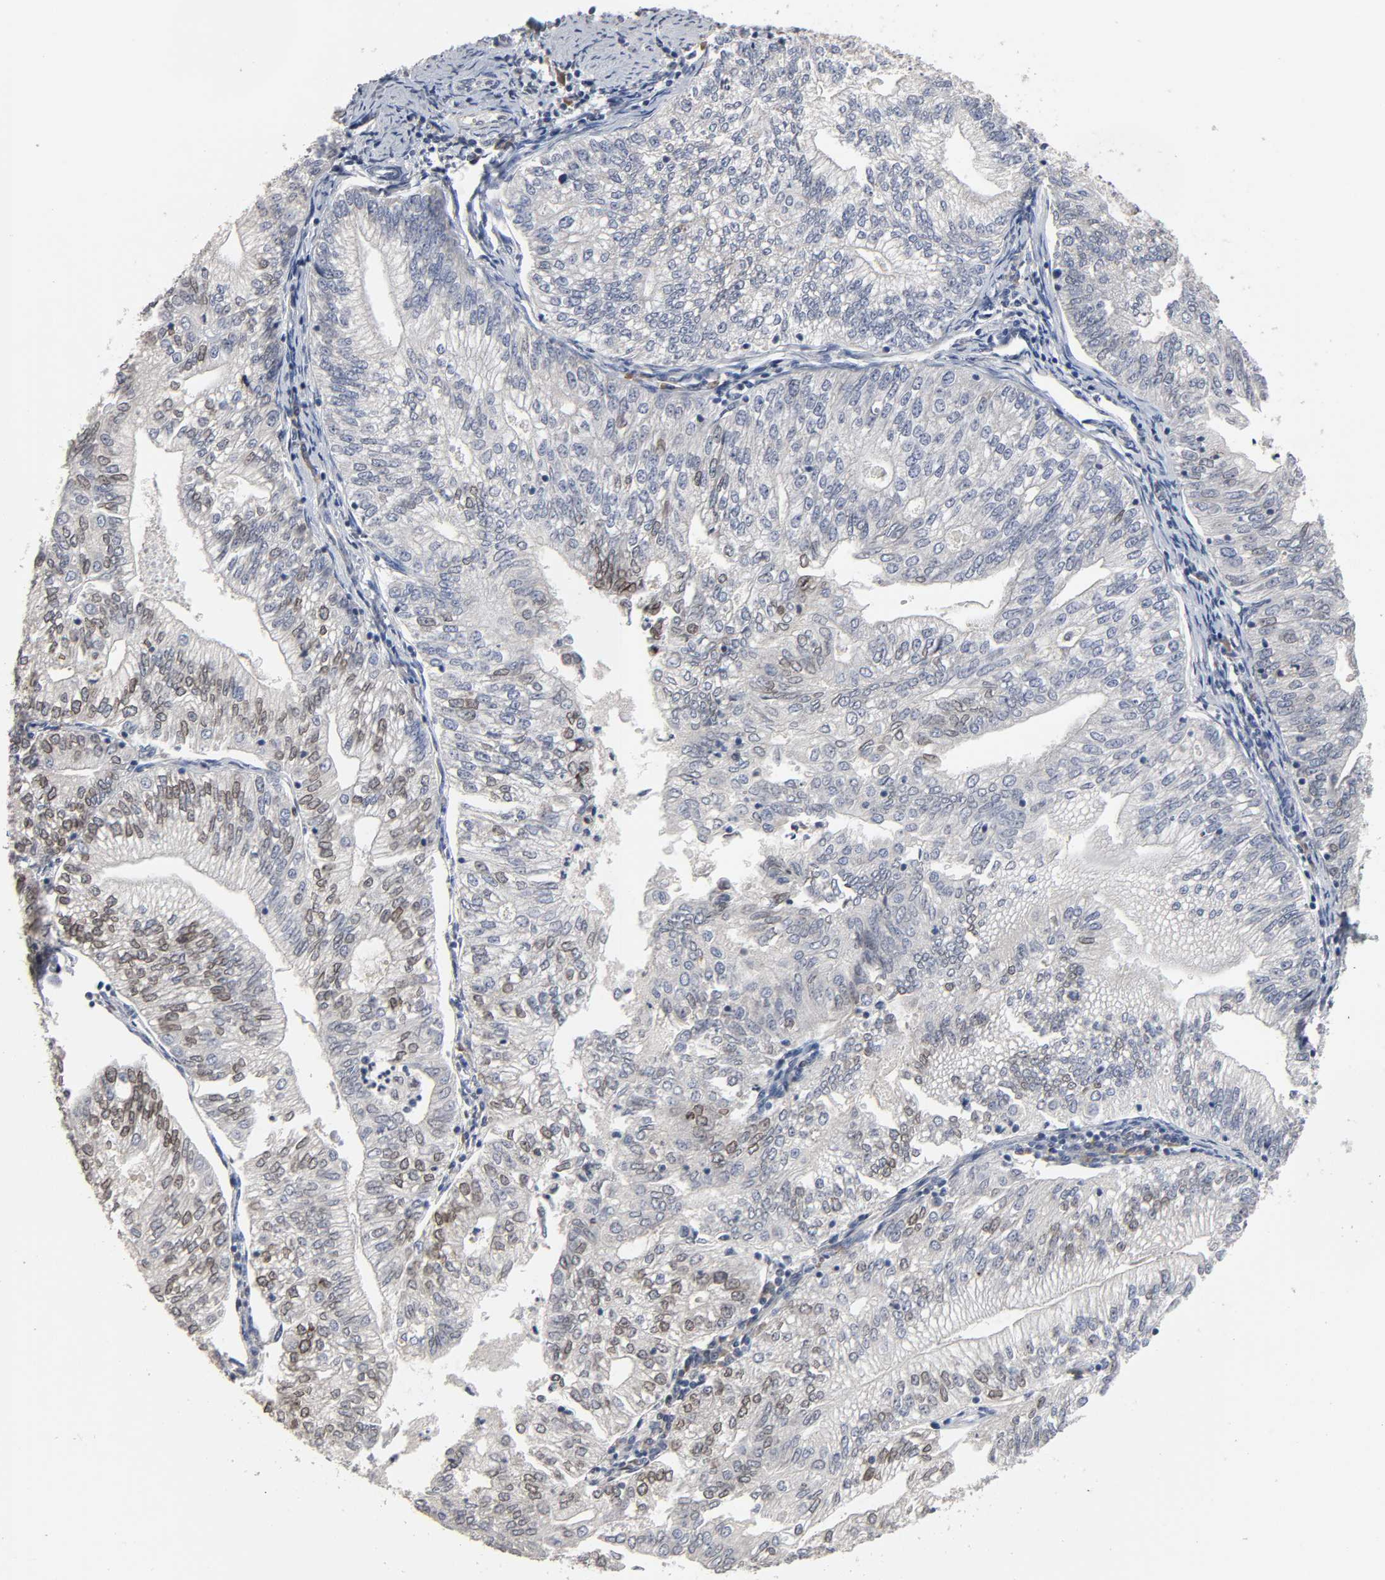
{"staining": {"intensity": "weak", "quantity": "25%-75%", "location": "nuclear"}, "tissue": "endometrial cancer", "cell_type": "Tumor cells", "image_type": "cancer", "snomed": [{"axis": "morphology", "description": "Adenocarcinoma, NOS"}, {"axis": "topography", "description": "Endometrium"}], "caption": "There is low levels of weak nuclear staining in tumor cells of adenocarcinoma (endometrial), as demonstrated by immunohistochemical staining (brown color).", "gene": "HDLBP", "patient": {"sex": "female", "age": 69}}